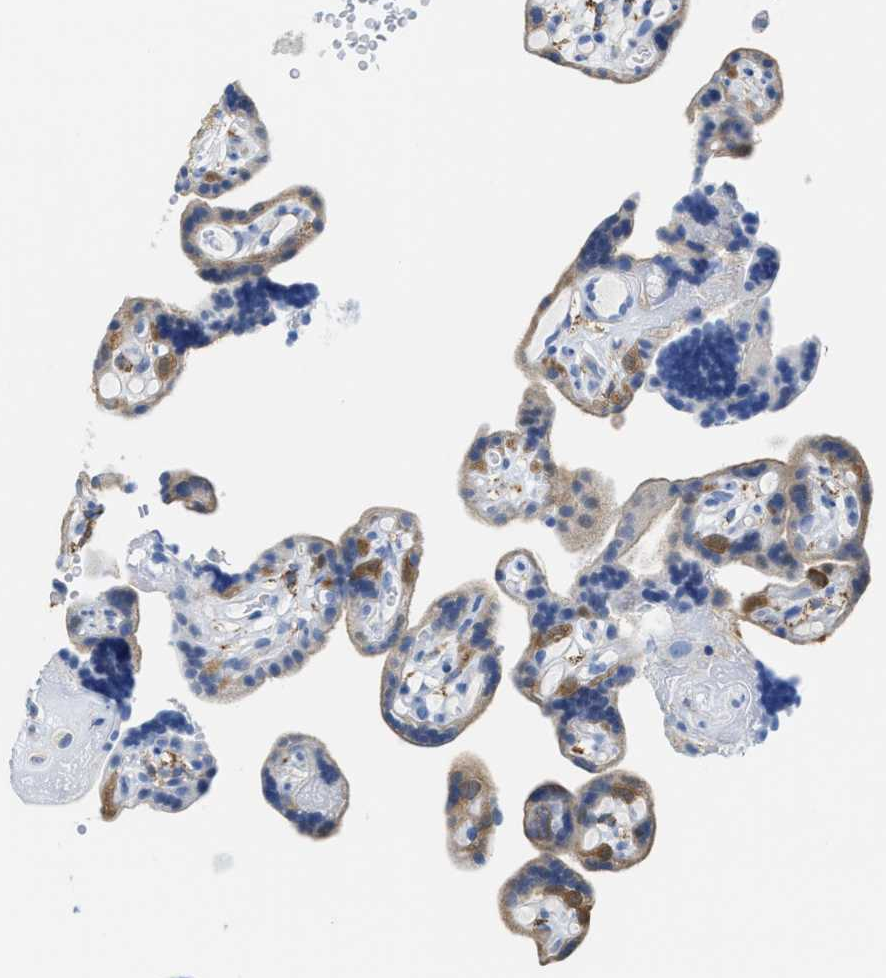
{"staining": {"intensity": "moderate", "quantity": "25%-75%", "location": "cytoplasmic/membranous"}, "tissue": "placenta", "cell_type": "Decidual cells", "image_type": "normal", "snomed": [{"axis": "morphology", "description": "Normal tissue, NOS"}, {"axis": "topography", "description": "Placenta"}], "caption": "The photomicrograph demonstrates immunohistochemical staining of normal placenta. There is moderate cytoplasmic/membranous staining is identified in approximately 25%-75% of decidual cells.", "gene": "ASS1", "patient": {"sex": "female", "age": 30}}